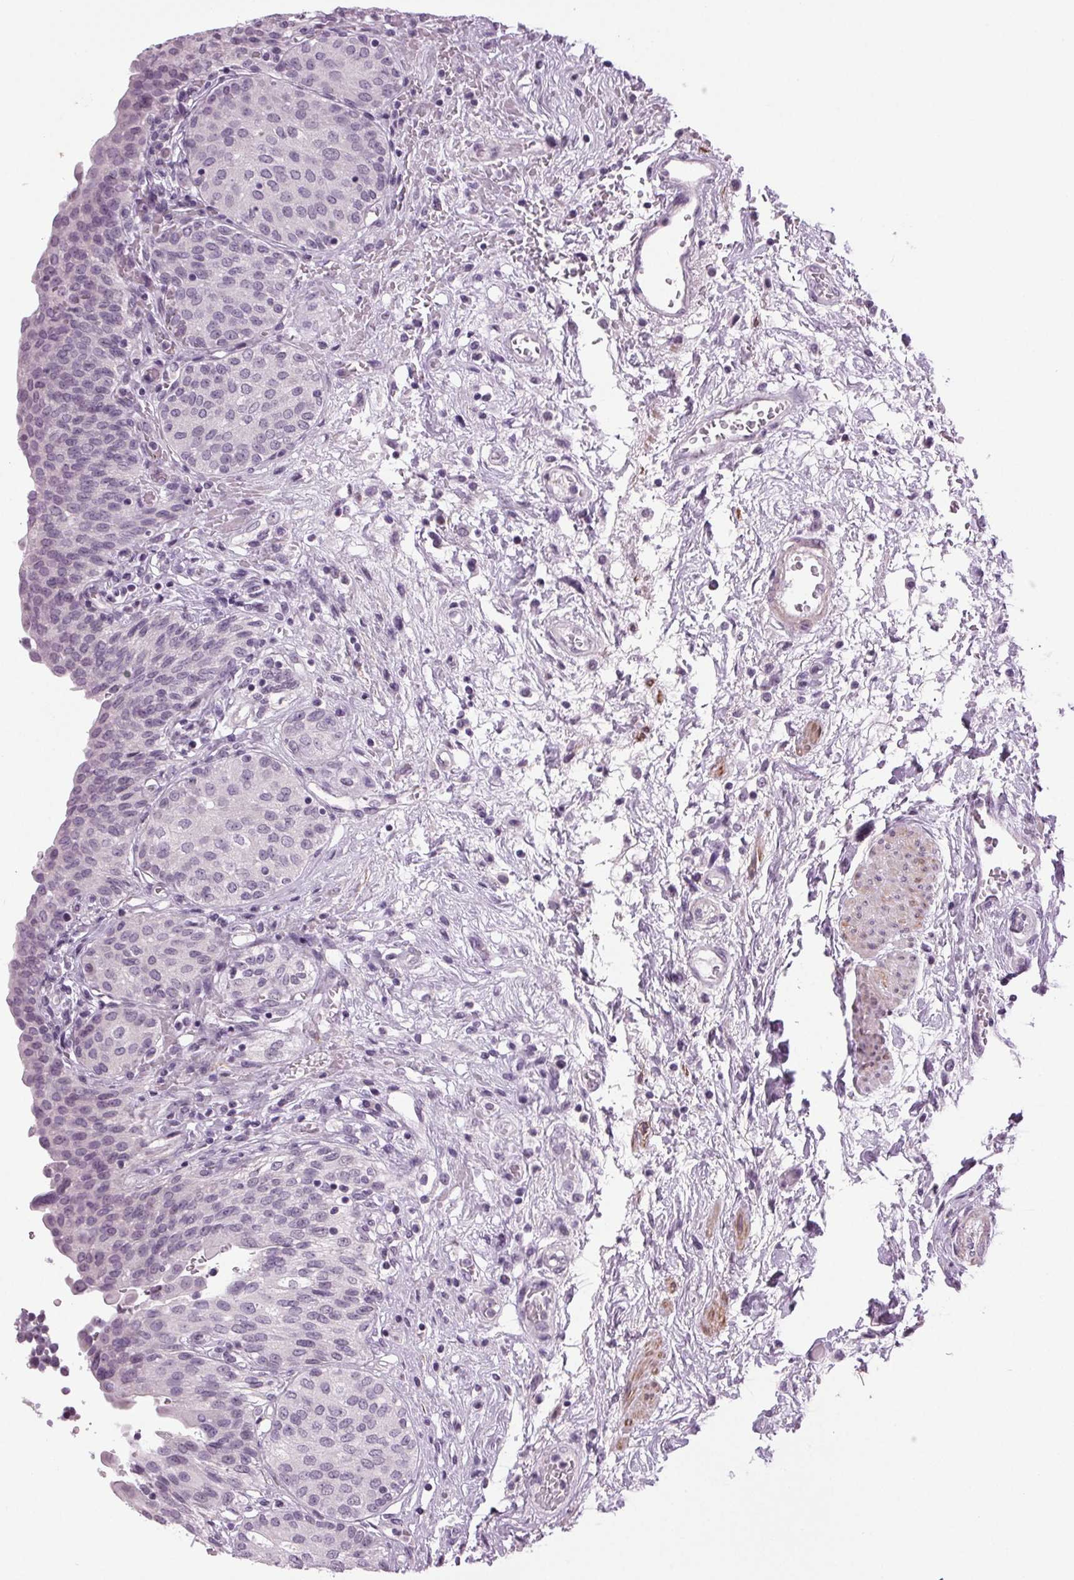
{"staining": {"intensity": "negative", "quantity": "none", "location": "none"}, "tissue": "urinary bladder", "cell_type": "Urothelial cells", "image_type": "normal", "snomed": [{"axis": "morphology", "description": "Normal tissue, NOS"}, {"axis": "topography", "description": "Urinary bladder"}], "caption": "Urothelial cells are negative for protein expression in benign human urinary bladder. (DAB (3,3'-diaminobenzidine) immunohistochemistry (IHC), high magnification).", "gene": "DNAH12", "patient": {"sex": "male", "age": 68}}